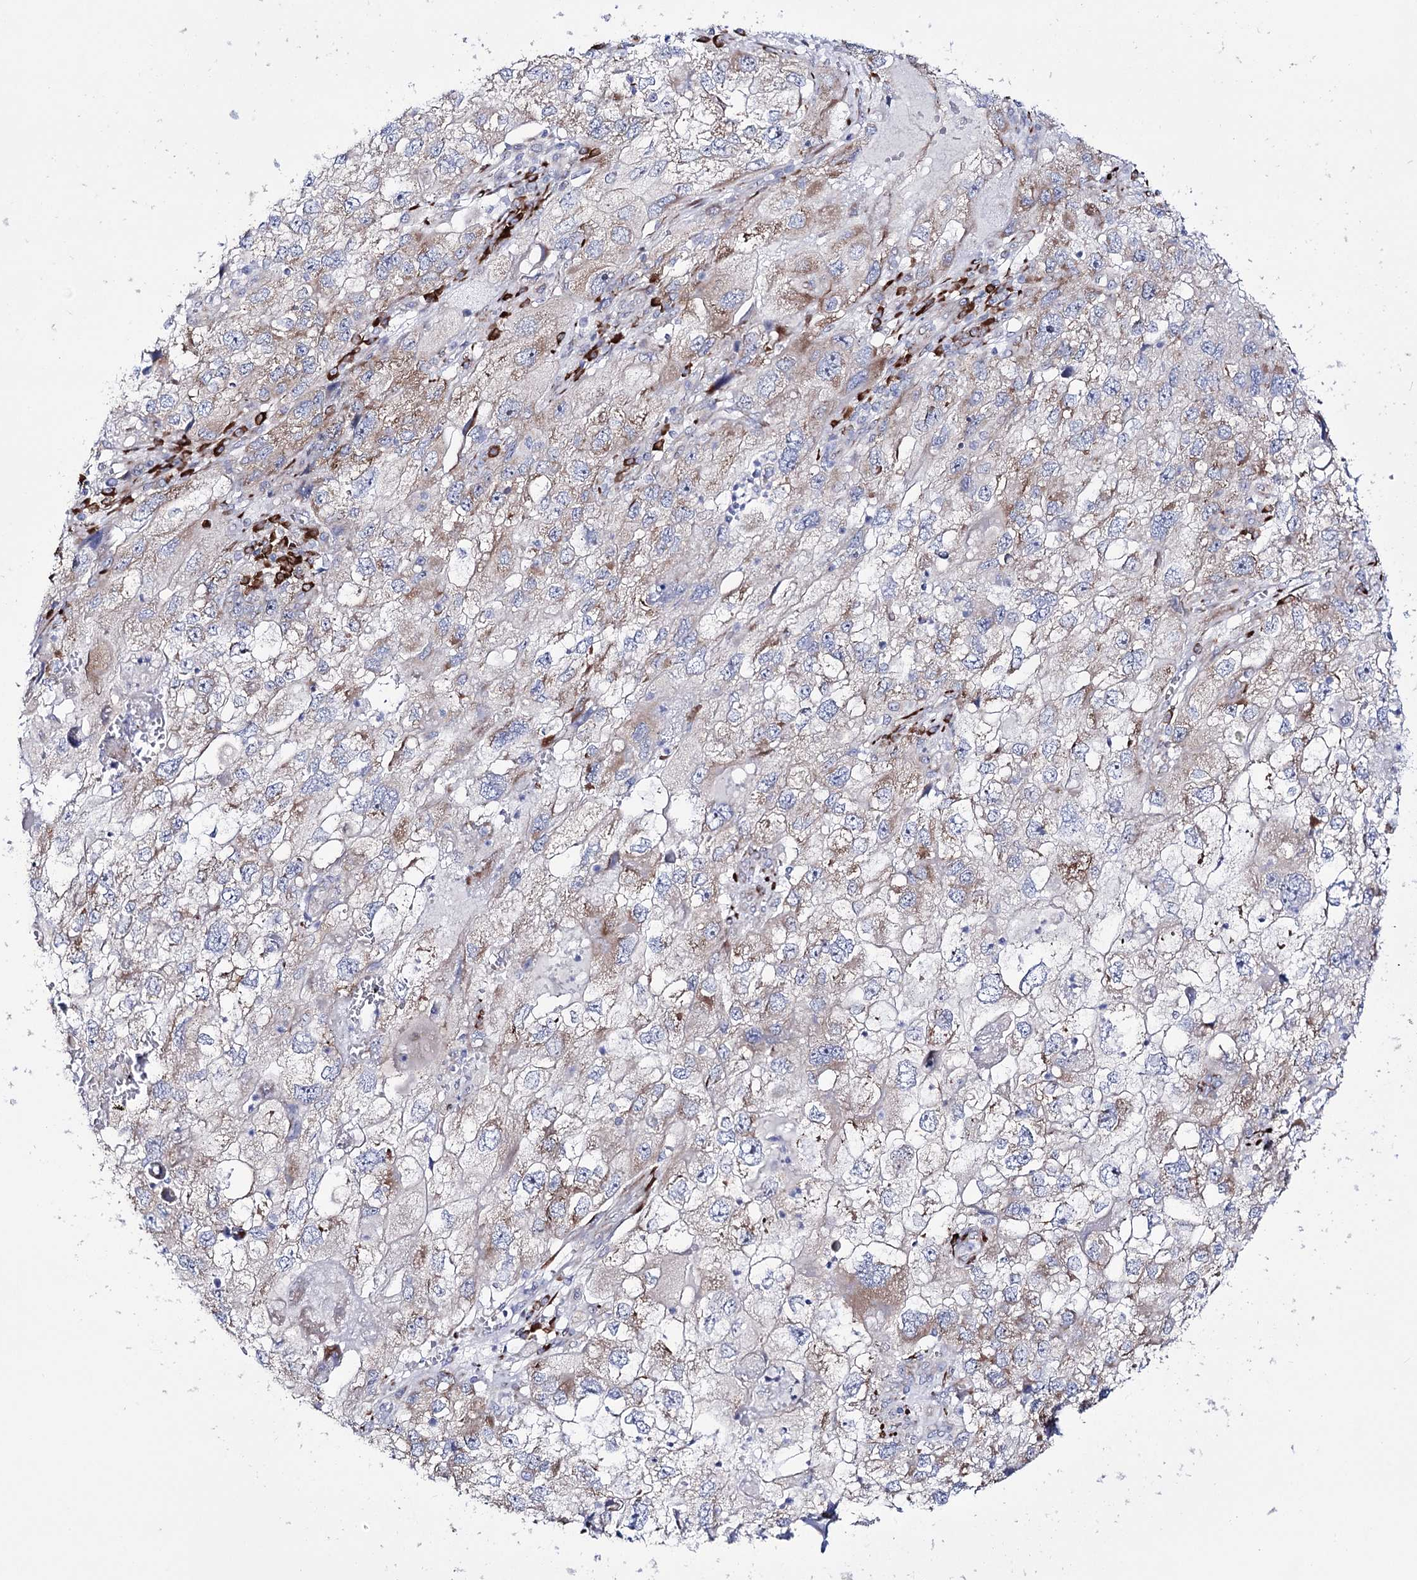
{"staining": {"intensity": "weak", "quantity": "25%-75%", "location": "cytoplasmic/membranous"}, "tissue": "endometrial cancer", "cell_type": "Tumor cells", "image_type": "cancer", "snomed": [{"axis": "morphology", "description": "Adenocarcinoma, NOS"}, {"axis": "topography", "description": "Endometrium"}], "caption": "DAB (3,3'-diaminobenzidine) immunohistochemical staining of human endometrial adenocarcinoma displays weak cytoplasmic/membranous protein positivity in about 25%-75% of tumor cells.", "gene": "METTL5", "patient": {"sex": "female", "age": 49}}